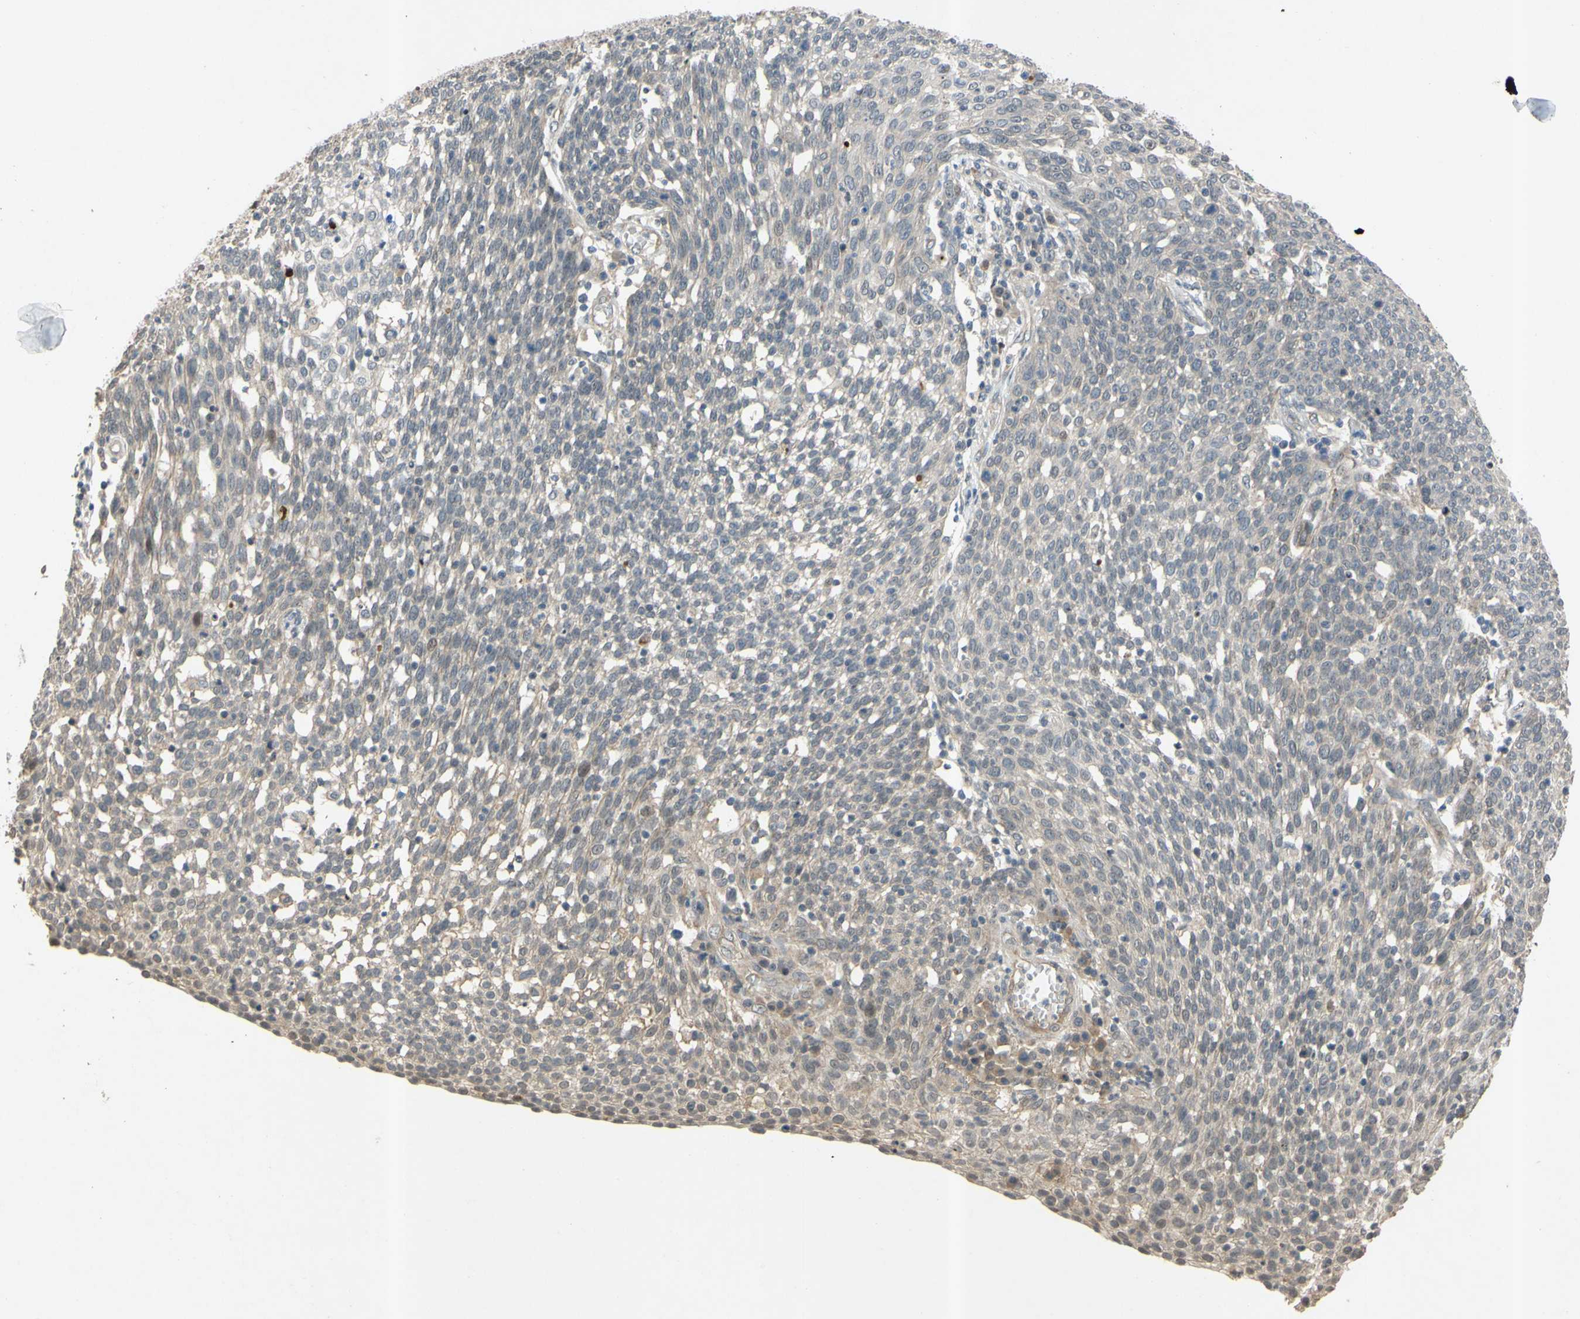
{"staining": {"intensity": "negative", "quantity": "none", "location": "none"}, "tissue": "cervical cancer", "cell_type": "Tumor cells", "image_type": "cancer", "snomed": [{"axis": "morphology", "description": "Squamous cell carcinoma, NOS"}, {"axis": "topography", "description": "Cervix"}], "caption": "This is an IHC histopathology image of human cervical cancer (squamous cell carcinoma). There is no staining in tumor cells.", "gene": "ALK", "patient": {"sex": "female", "age": 34}}